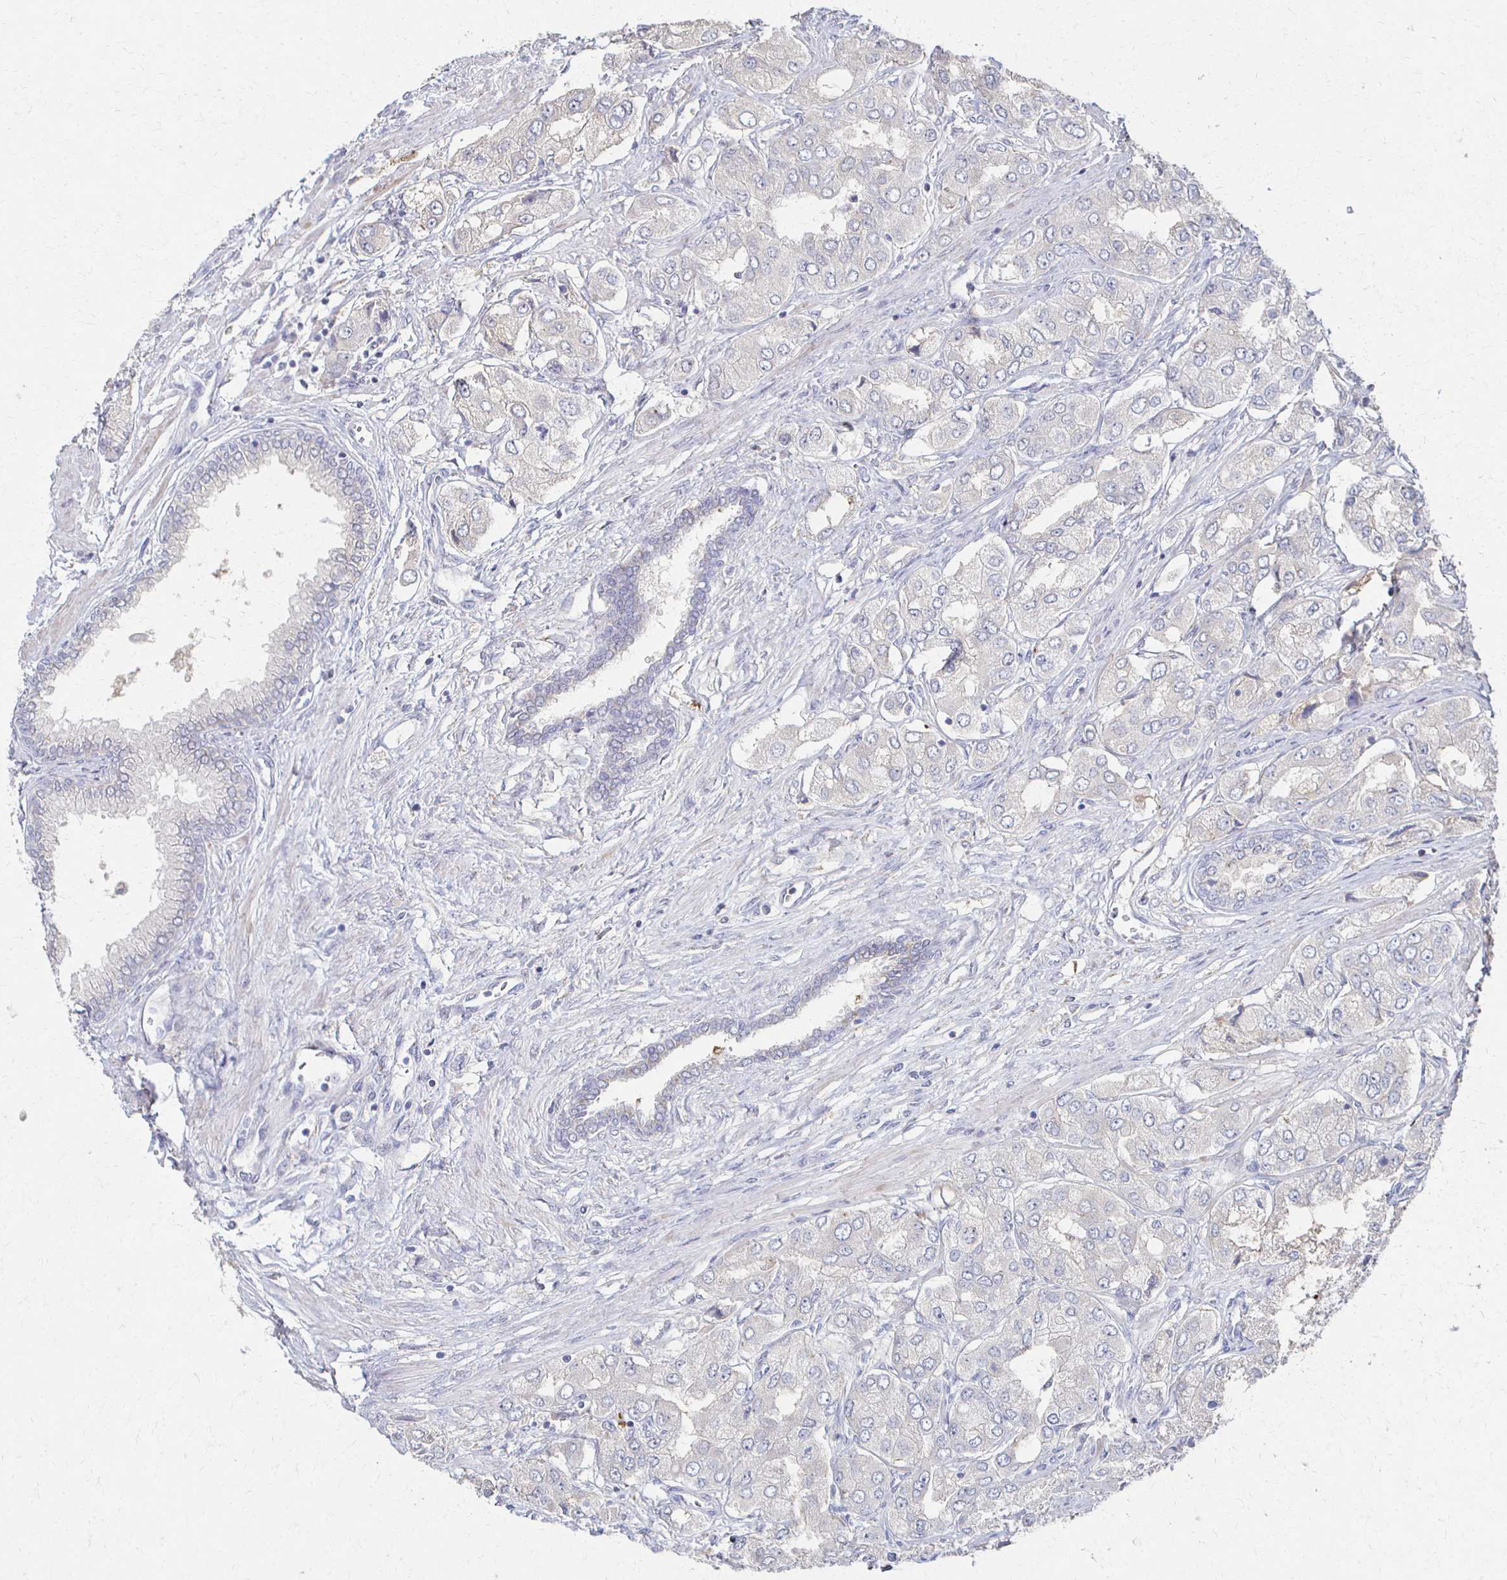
{"staining": {"intensity": "negative", "quantity": "none", "location": "none"}, "tissue": "prostate cancer", "cell_type": "Tumor cells", "image_type": "cancer", "snomed": [{"axis": "morphology", "description": "Adenocarcinoma, Low grade"}, {"axis": "topography", "description": "Prostate"}], "caption": "This is an immunohistochemistry (IHC) micrograph of human prostate cancer (adenocarcinoma (low-grade)). There is no staining in tumor cells.", "gene": "CX3CR1", "patient": {"sex": "male", "age": 69}}